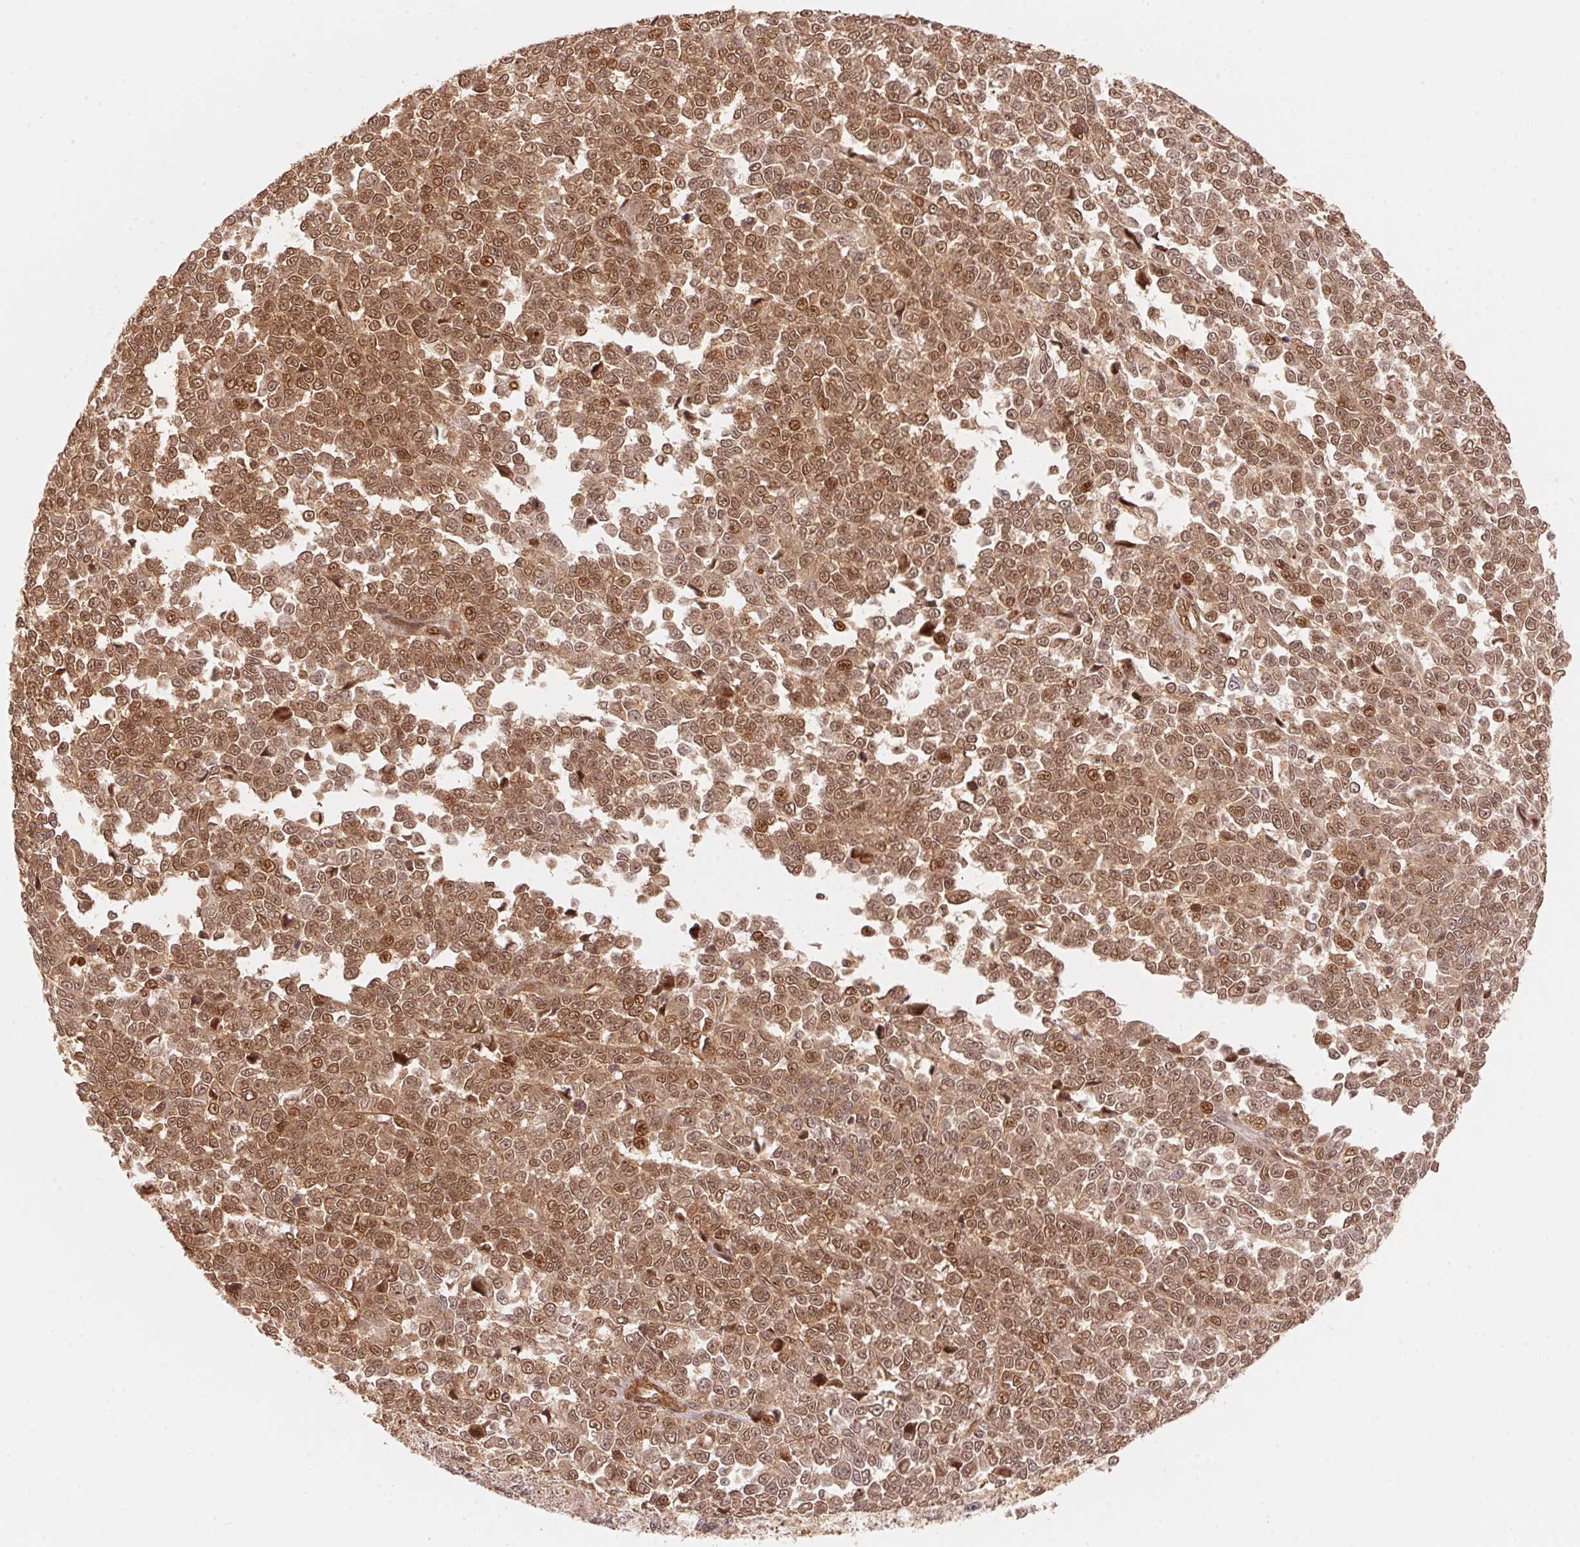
{"staining": {"intensity": "moderate", "quantity": ">75%", "location": "cytoplasmic/membranous,nuclear"}, "tissue": "melanoma", "cell_type": "Tumor cells", "image_type": "cancer", "snomed": [{"axis": "morphology", "description": "Malignant melanoma, NOS"}, {"axis": "topography", "description": "Skin"}], "caption": "Immunohistochemical staining of human malignant melanoma reveals medium levels of moderate cytoplasmic/membranous and nuclear protein expression in approximately >75% of tumor cells. The staining was performed using DAB to visualize the protein expression in brown, while the nuclei were stained in blue with hematoxylin (Magnification: 20x).", "gene": "TNIP2", "patient": {"sex": "female", "age": 95}}